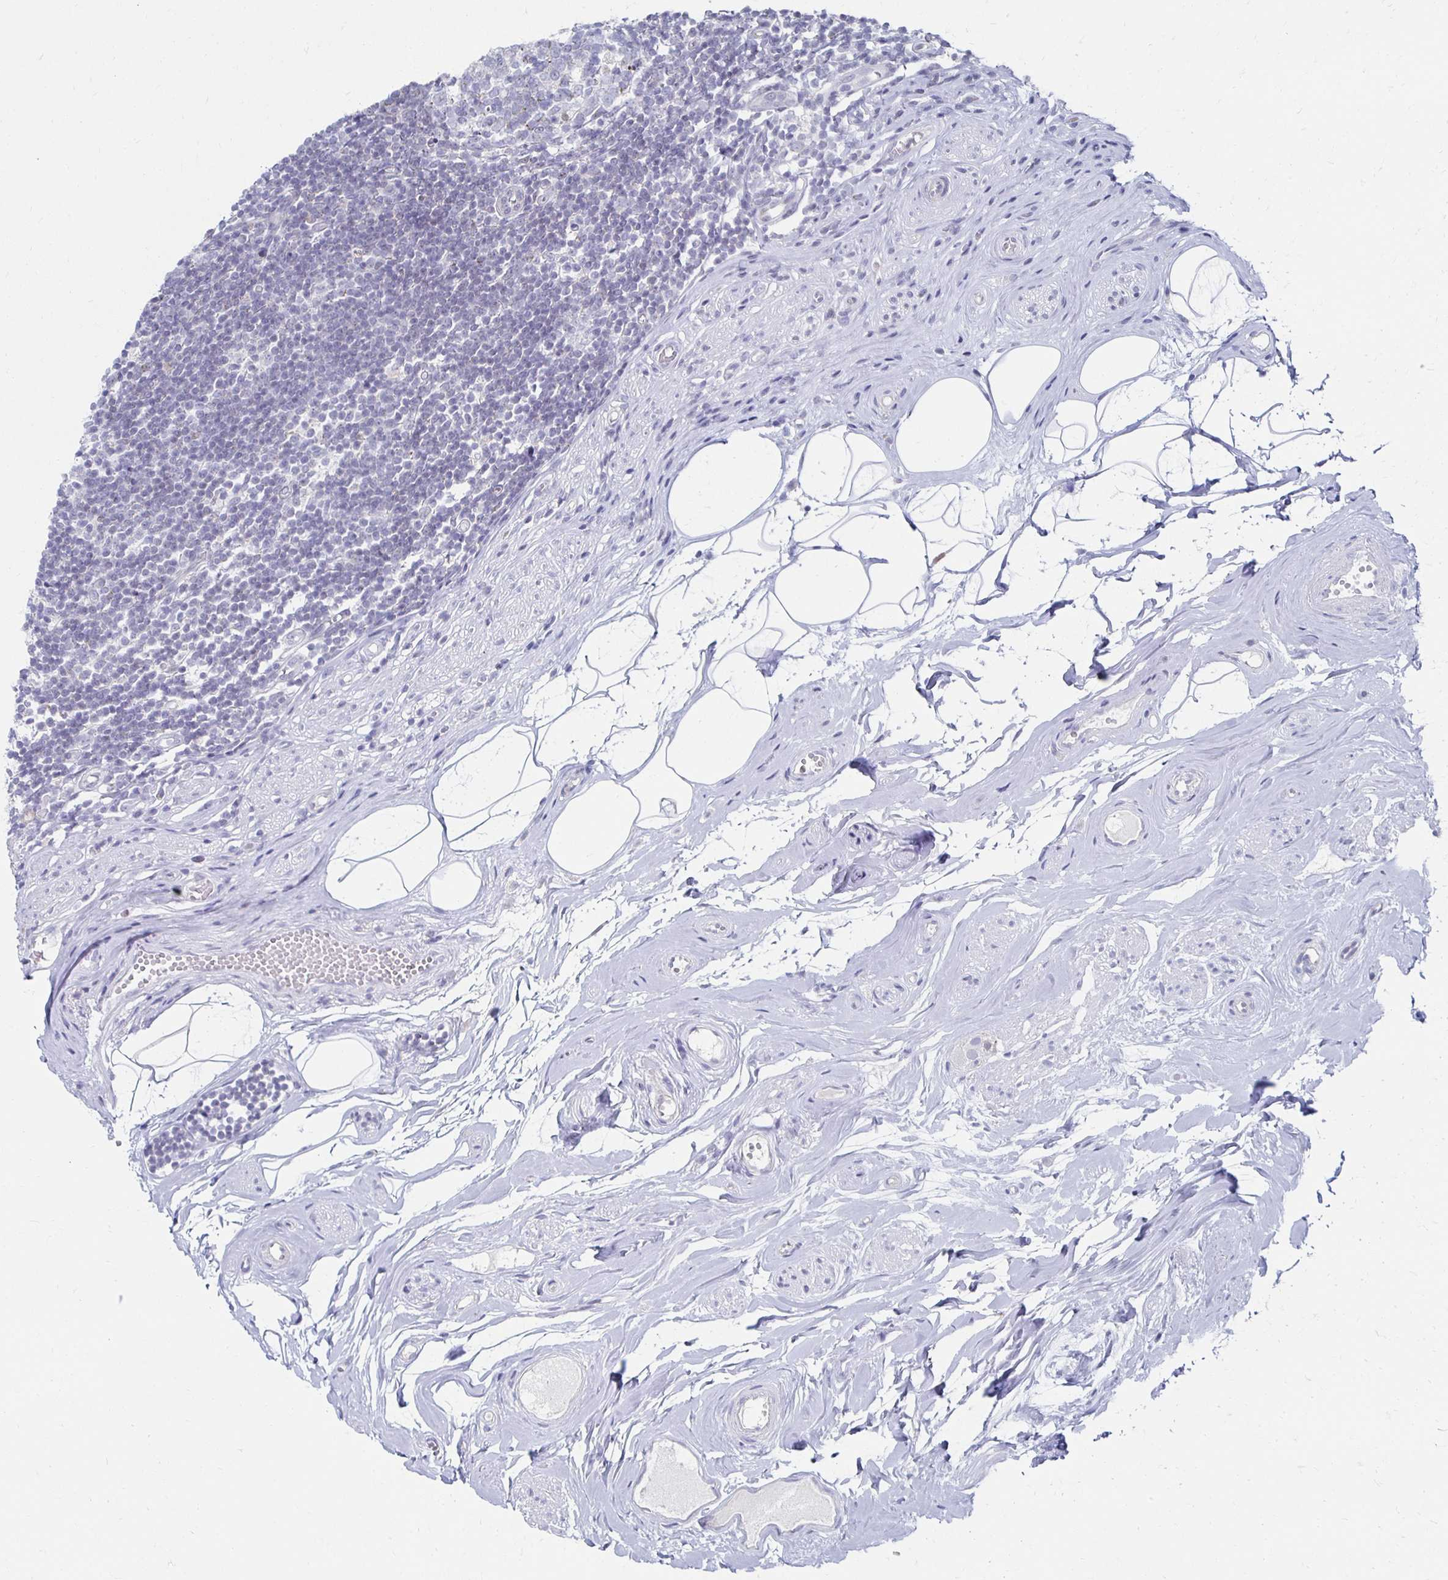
{"staining": {"intensity": "moderate", "quantity": ">75%", "location": "cytoplasmic/membranous"}, "tissue": "appendix", "cell_type": "Glandular cells", "image_type": "normal", "snomed": [{"axis": "morphology", "description": "Normal tissue, NOS"}, {"axis": "topography", "description": "Appendix"}], "caption": "An image of appendix stained for a protein shows moderate cytoplasmic/membranous brown staining in glandular cells. The protein is shown in brown color, while the nuclei are stained blue.", "gene": "NOCT", "patient": {"sex": "female", "age": 56}}